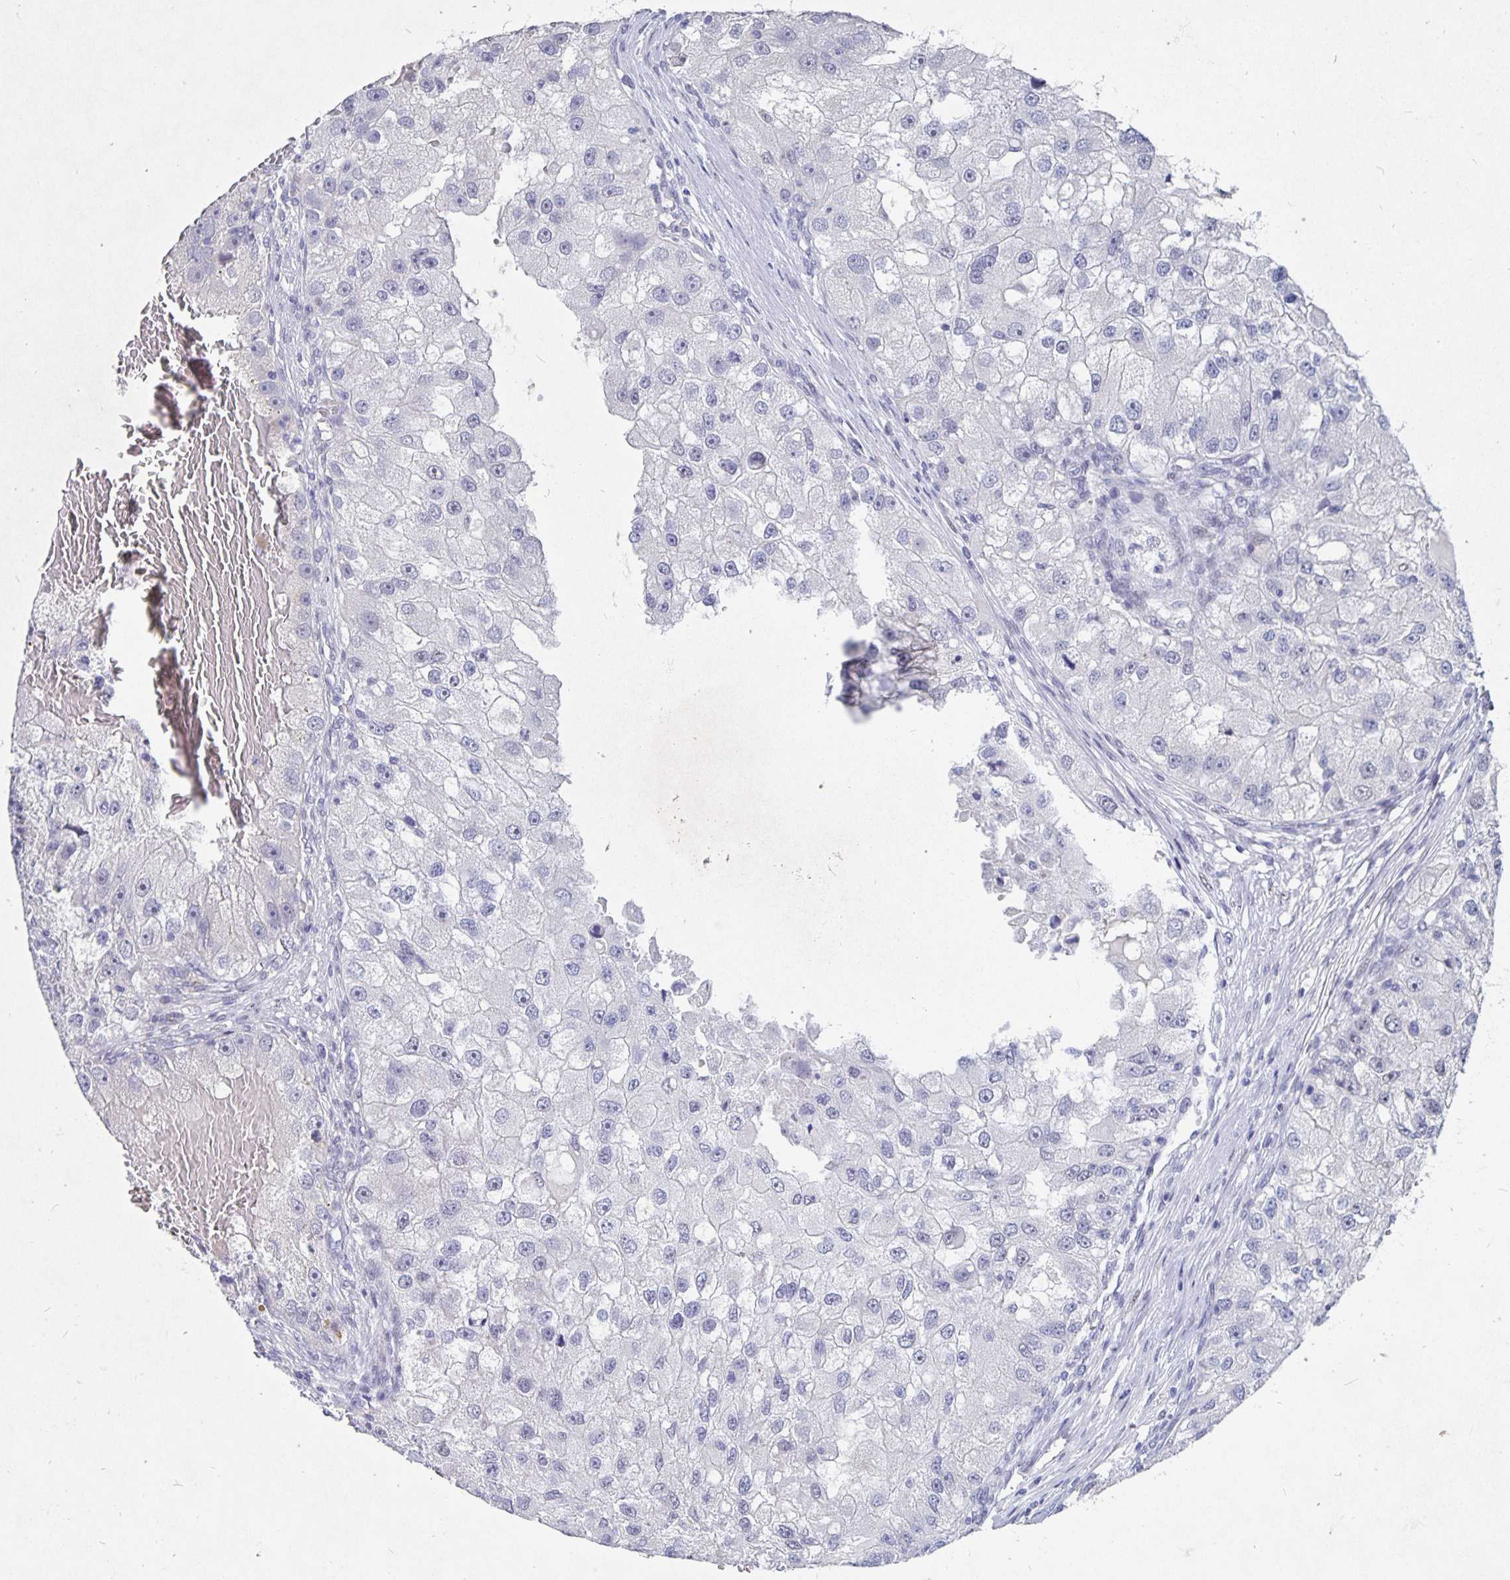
{"staining": {"intensity": "negative", "quantity": "none", "location": "none"}, "tissue": "renal cancer", "cell_type": "Tumor cells", "image_type": "cancer", "snomed": [{"axis": "morphology", "description": "Adenocarcinoma, NOS"}, {"axis": "topography", "description": "Kidney"}], "caption": "Protein analysis of renal adenocarcinoma exhibits no significant staining in tumor cells.", "gene": "SMOC1", "patient": {"sex": "male", "age": 63}}